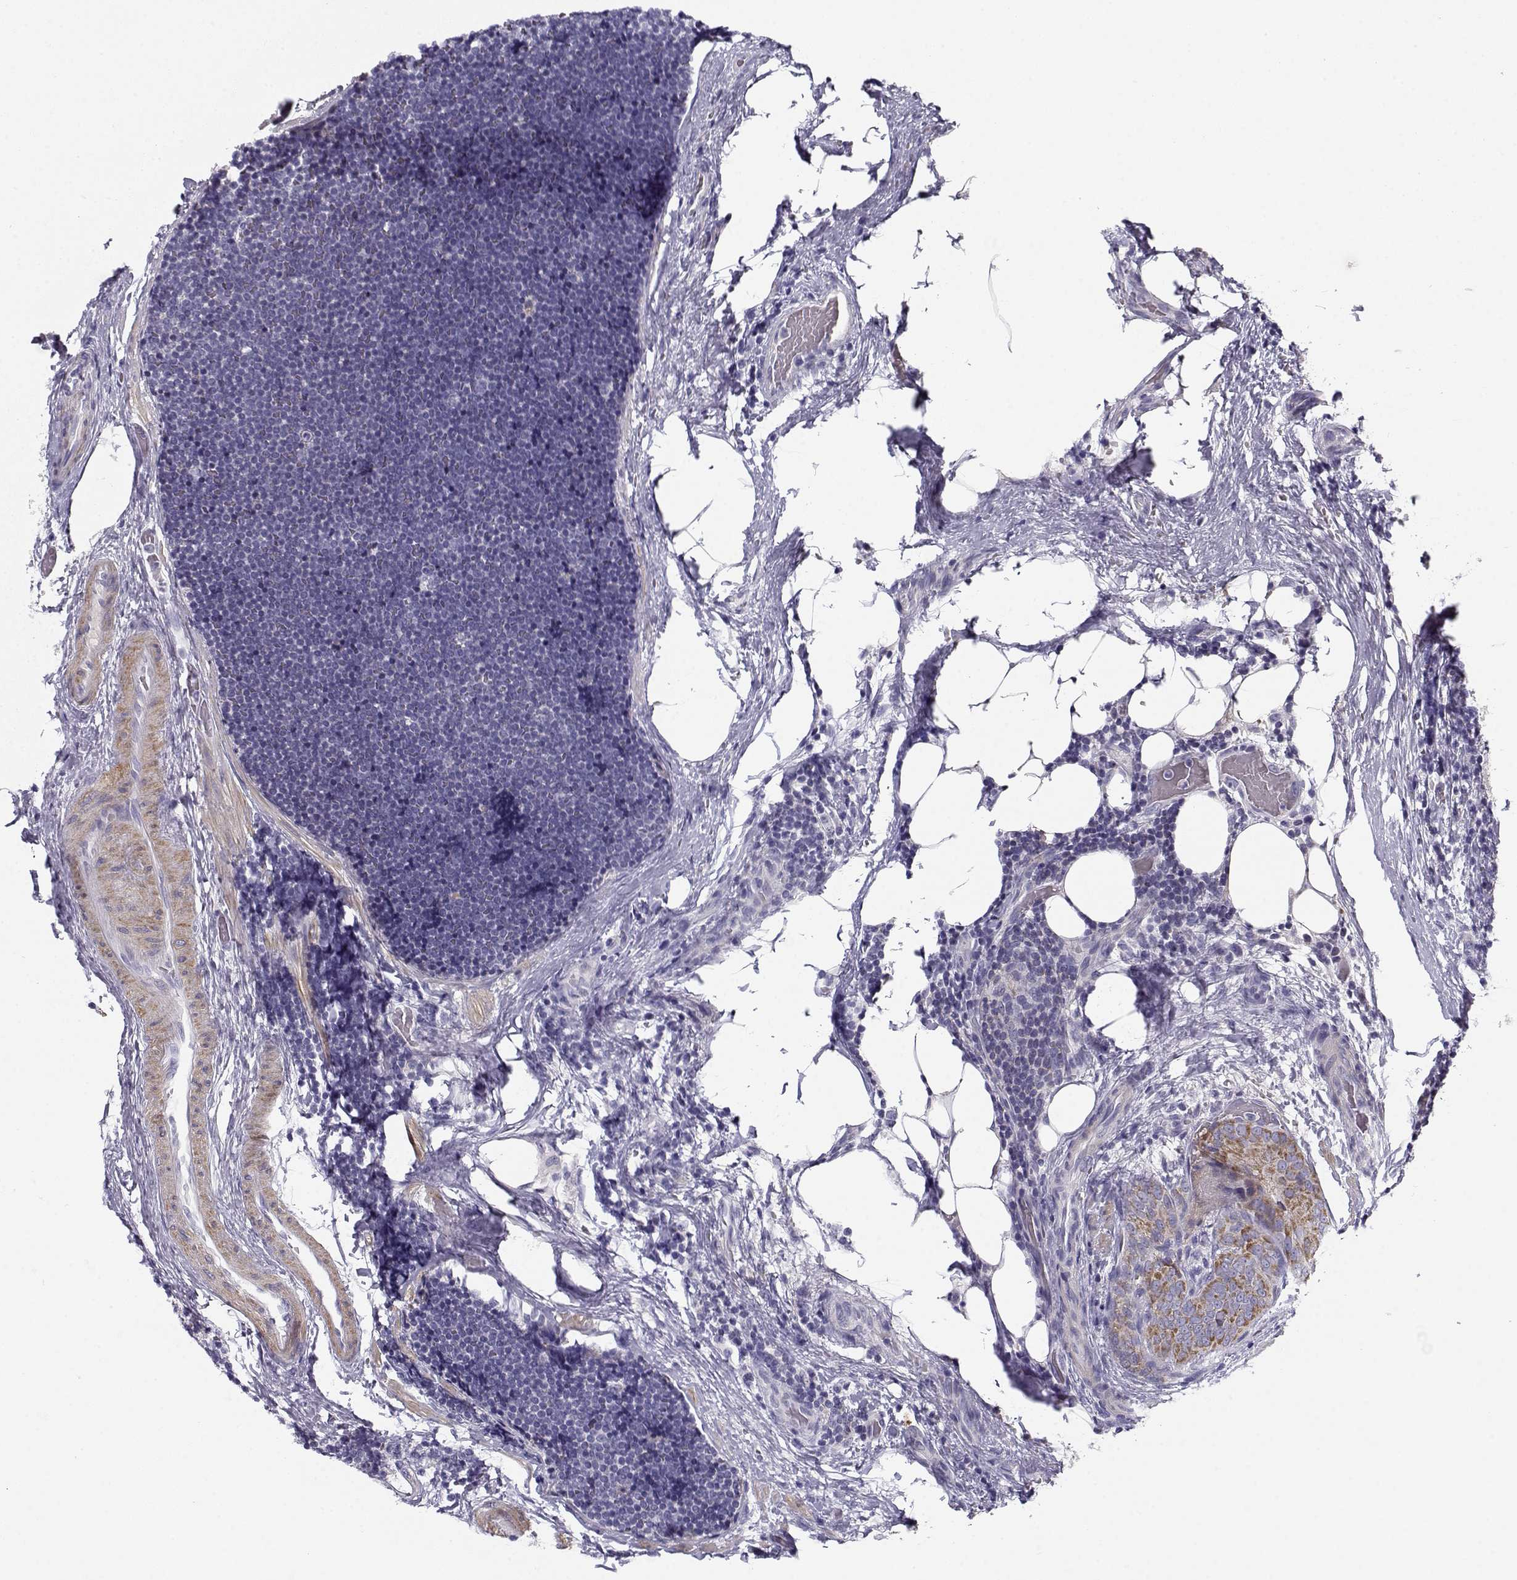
{"staining": {"intensity": "moderate", "quantity": ">75%", "location": "cytoplasmic/membranous"}, "tissue": "thyroid cancer", "cell_type": "Tumor cells", "image_type": "cancer", "snomed": [{"axis": "morphology", "description": "Papillary adenocarcinoma, NOS"}, {"axis": "topography", "description": "Thyroid gland"}], "caption": "Thyroid cancer stained with IHC demonstrates moderate cytoplasmic/membranous staining in about >75% of tumor cells.", "gene": "CREB3L3", "patient": {"sex": "male", "age": 61}}